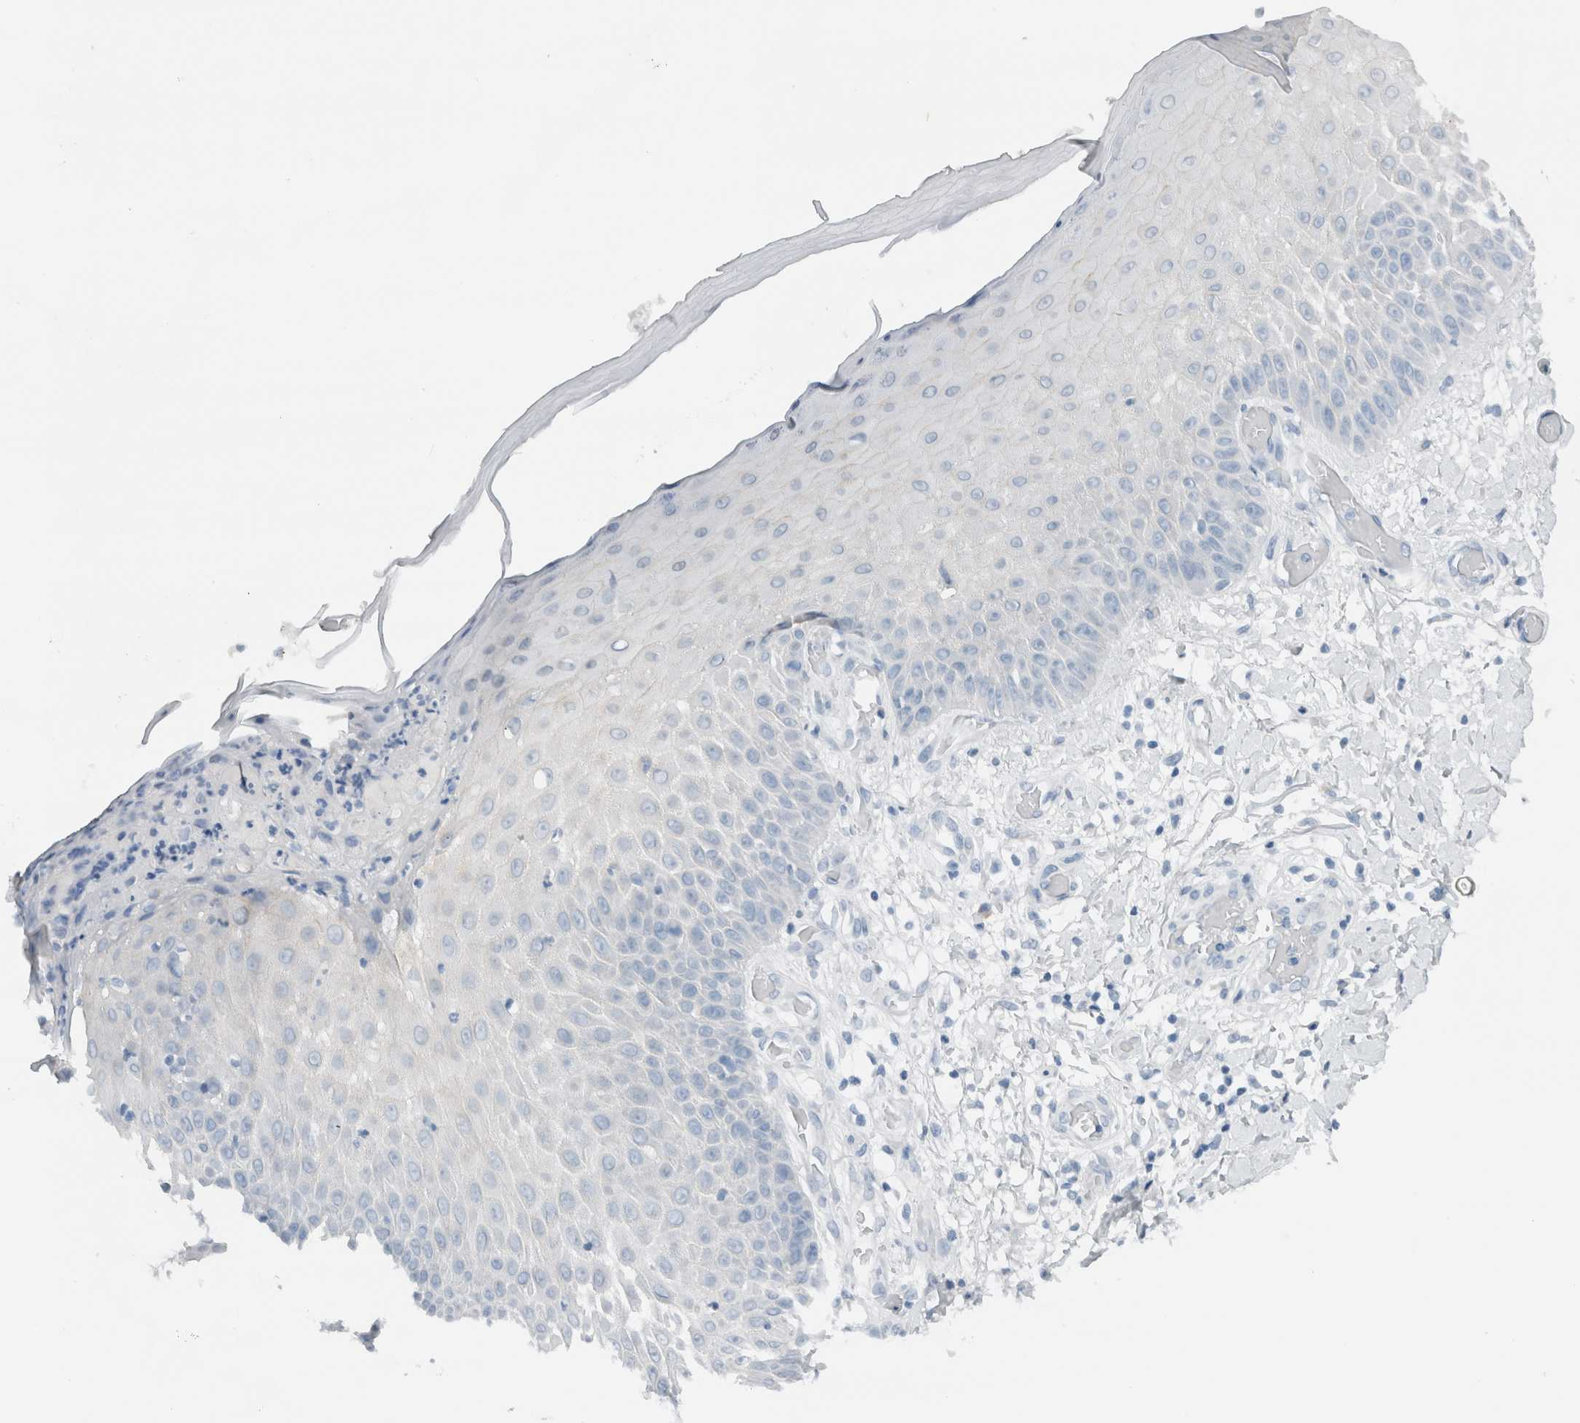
{"staining": {"intensity": "negative", "quantity": "none", "location": "none"}, "tissue": "skin", "cell_type": "Fibroblasts", "image_type": "normal", "snomed": [{"axis": "morphology", "description": "Normal tissue, NOS"}, {"axis": "morphology", "description": "Inflammation, NOS"}, {"axis": "topography", "description": "Skin"}], "caption": "This is an immunohistochemistry image of unremarkable human skin. There is no positivity in fibroblasts.", "gene": "DUOX1", "patient": {"sex": "female", "age": 44}}